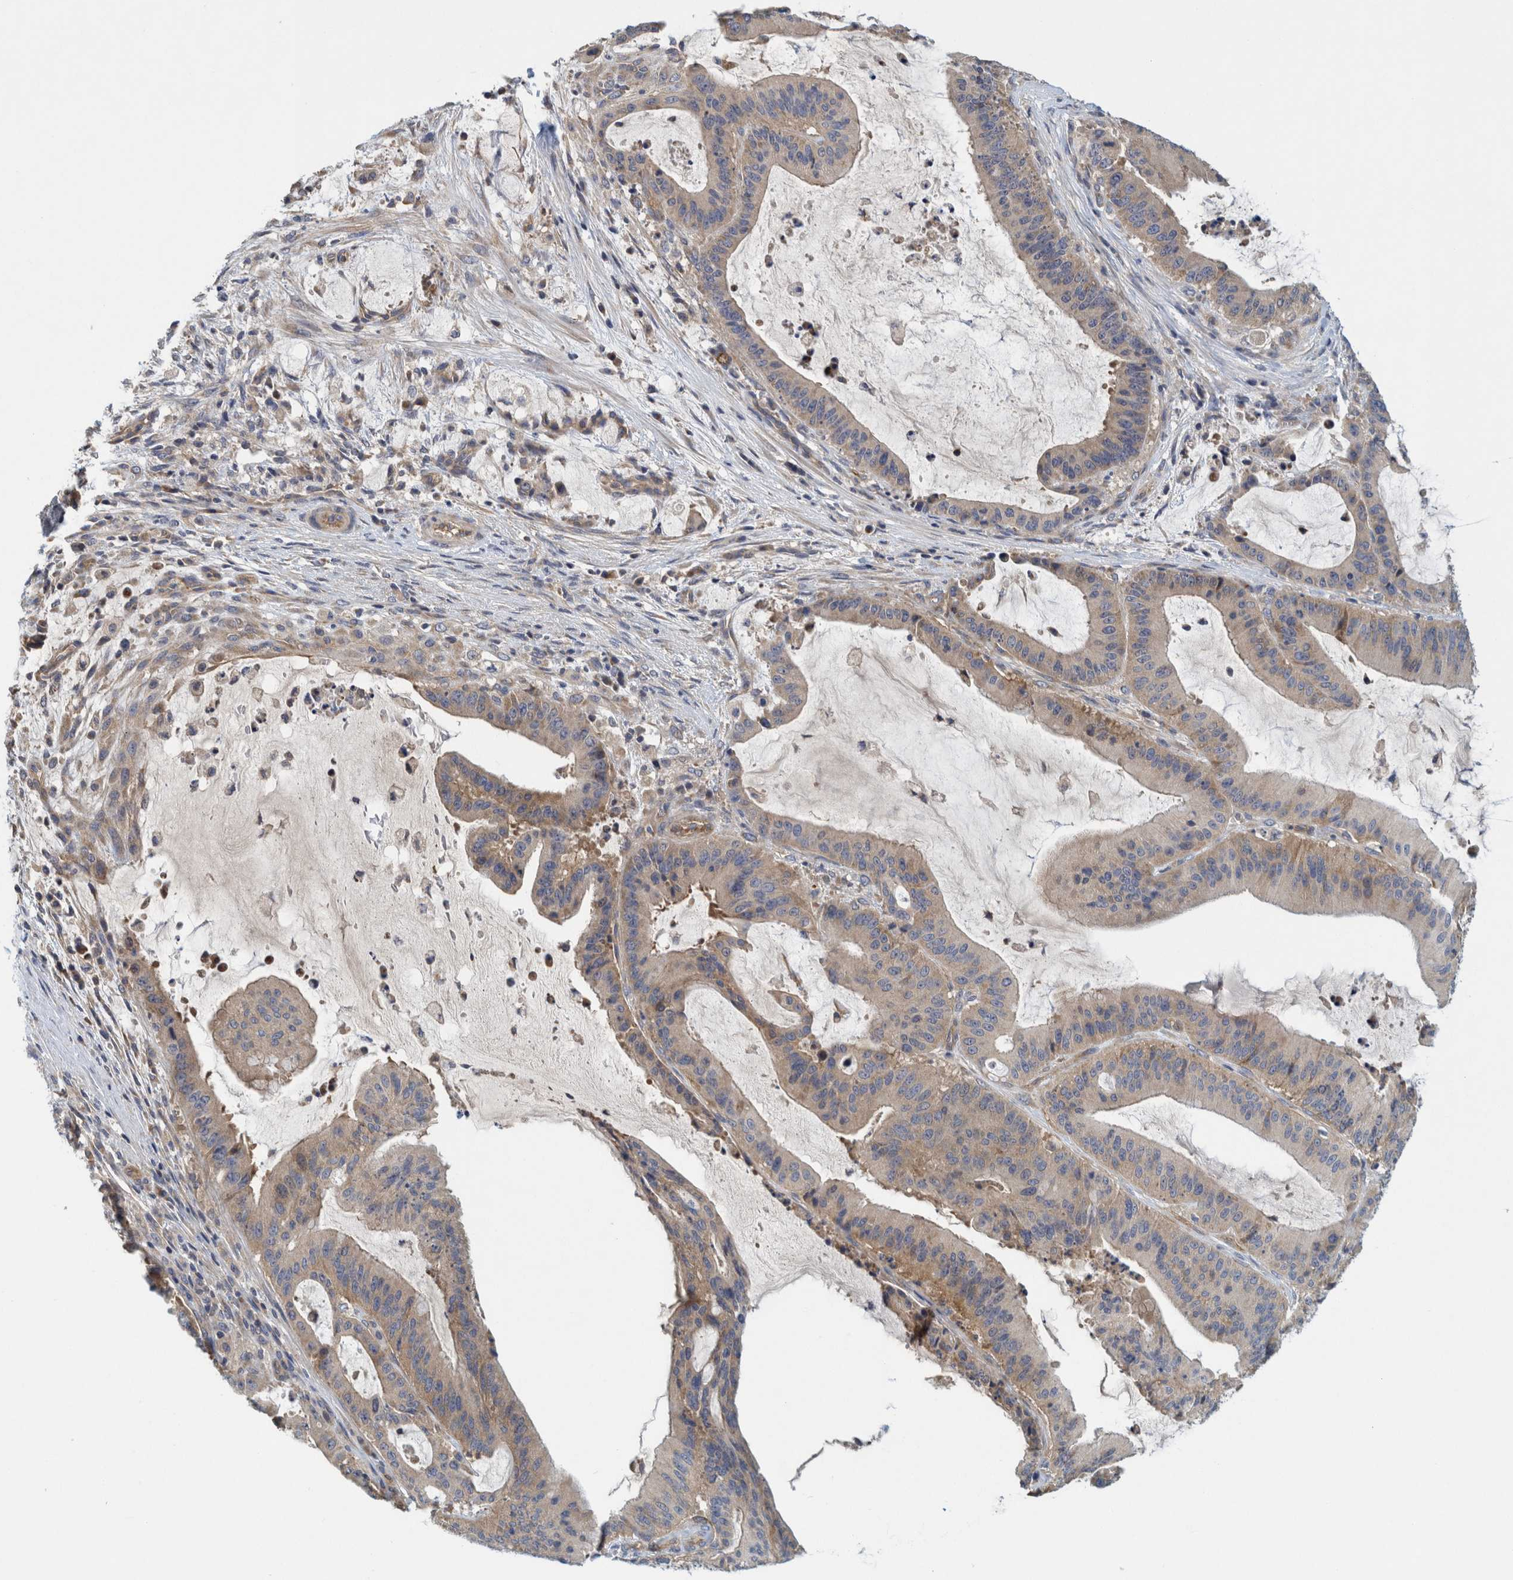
{"staining": {"intensity": "weak", "quantity": "<25%", "location": "cytoplasmic/membranous"}, "tissue": "liver cancer", "cell_type": "Tumor cells", "image_type": "cancer", "snomed": [{"axis": "morphology", "description": "Normal tissue, NOS"}, {"axis": "morphology", "description": "Cholangiocarcinoma"}, {"axis": "topography", "description": "Liver"}, {"axis": "topography", "description": "Peripheral nerve tissue"}], "caption": "DAB (3,3'-diaminobenzidine) immunohistochemical staining of cholangiocarcinoma (liver) reveals no significant positivity in tumor cells. (Brightfield microscopy of DAB immunohistochemistry (IHC) at high magnification).", "gene": "ZNF324B", "patient": {"sex": "female", "age": 73}}